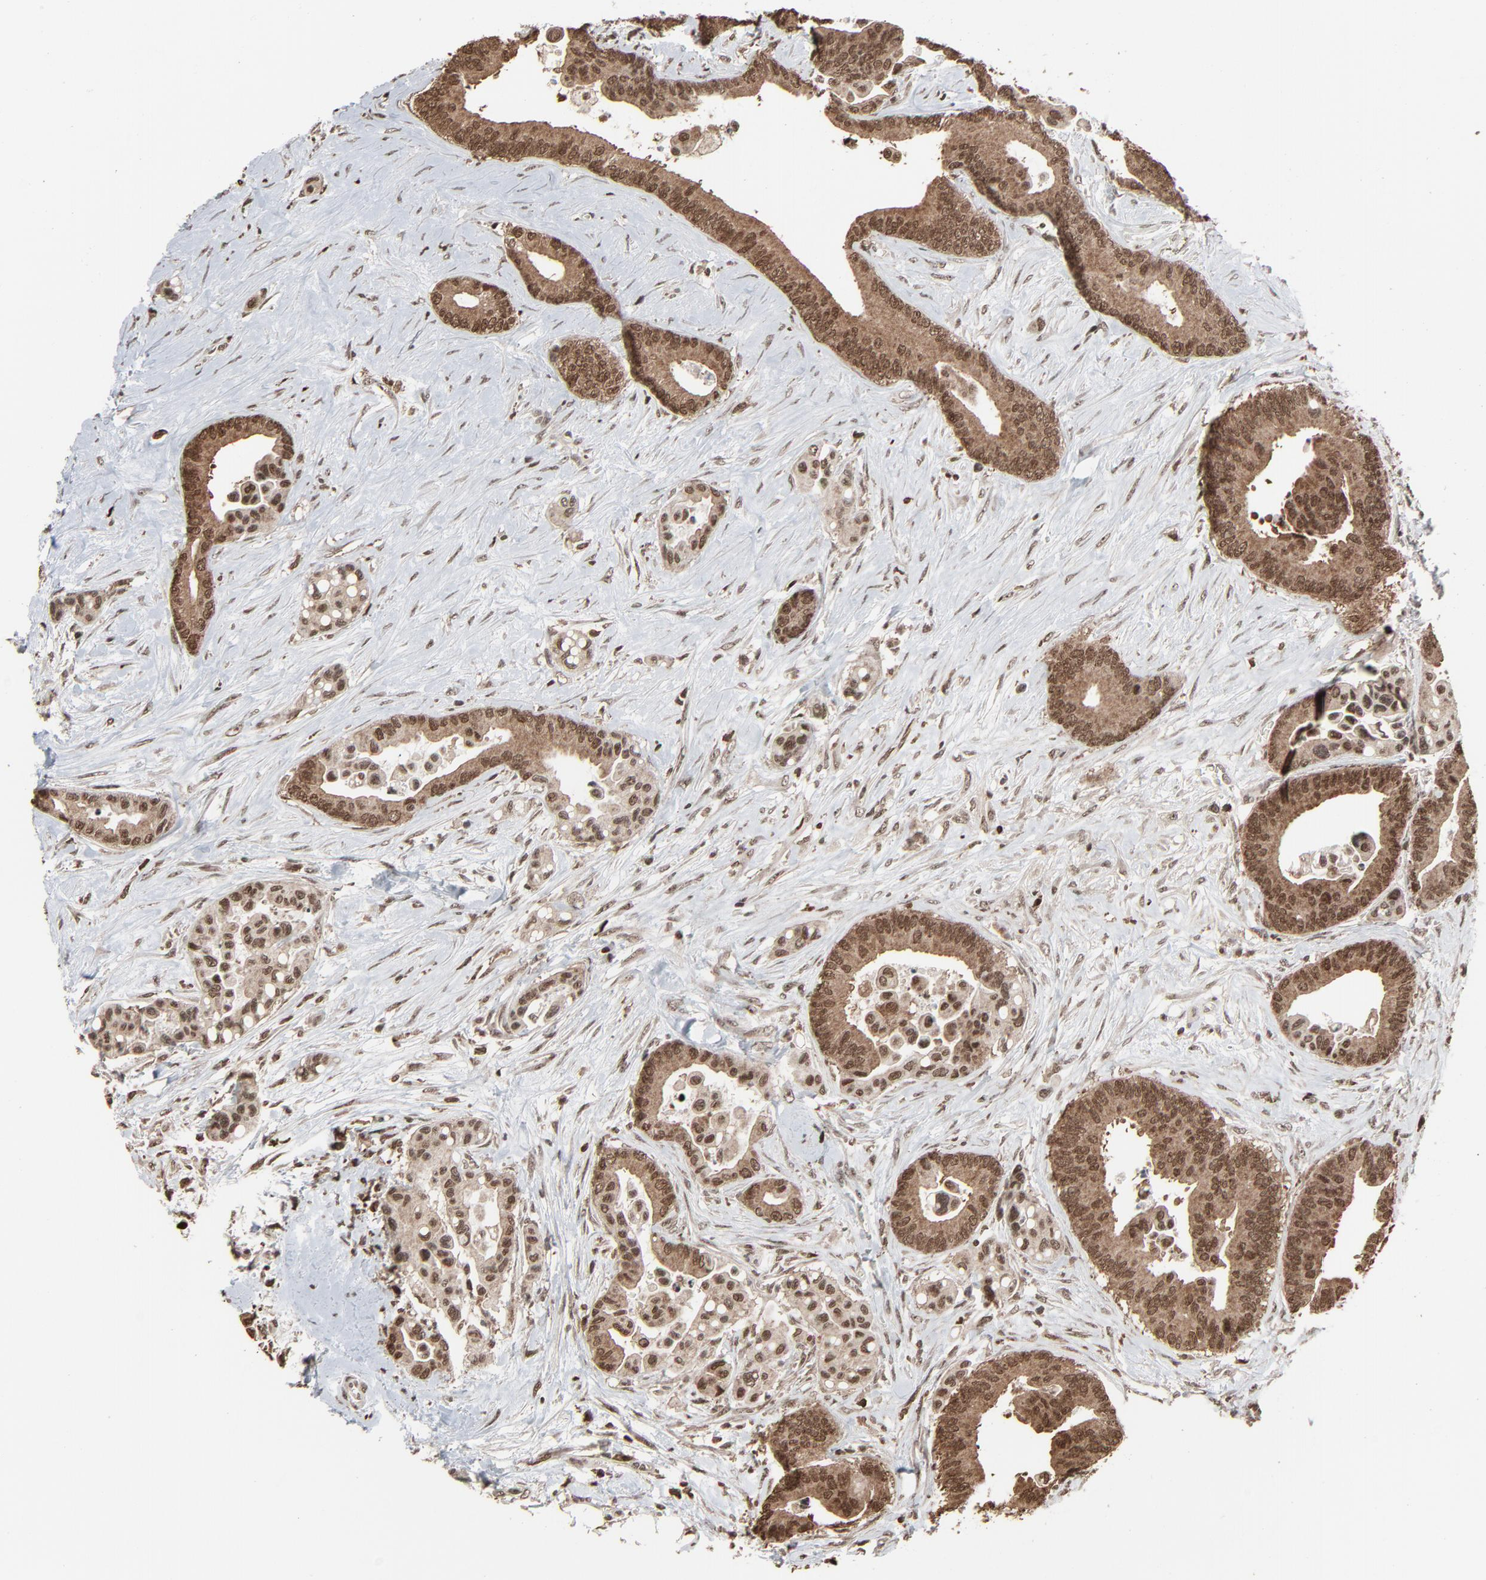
{"staining": {"intensity": "strong", "quantity": ">75%", "location": "cytoplasmic/membranous,nuclear"}, "tissue": "colorectal cancer", "cell_type": "Tumor cells", "image_type": "cancer", "snomed": [{"axis": "morphology", "description": "Adenocarcinoma, NOS"}, {"axis": "topography", "description": "Colon"}], "caption": "An immunohistochemistry (IHC) image of neoplastic tissue is shown. Protein staining in brown shows strong cytoplasmic/membranous and nuclear positivity in adenocarcinoma (colorectal) within tumor cells.", "gene": "RPS6KA3", "patient": {"sex": "male", "age": 82}}